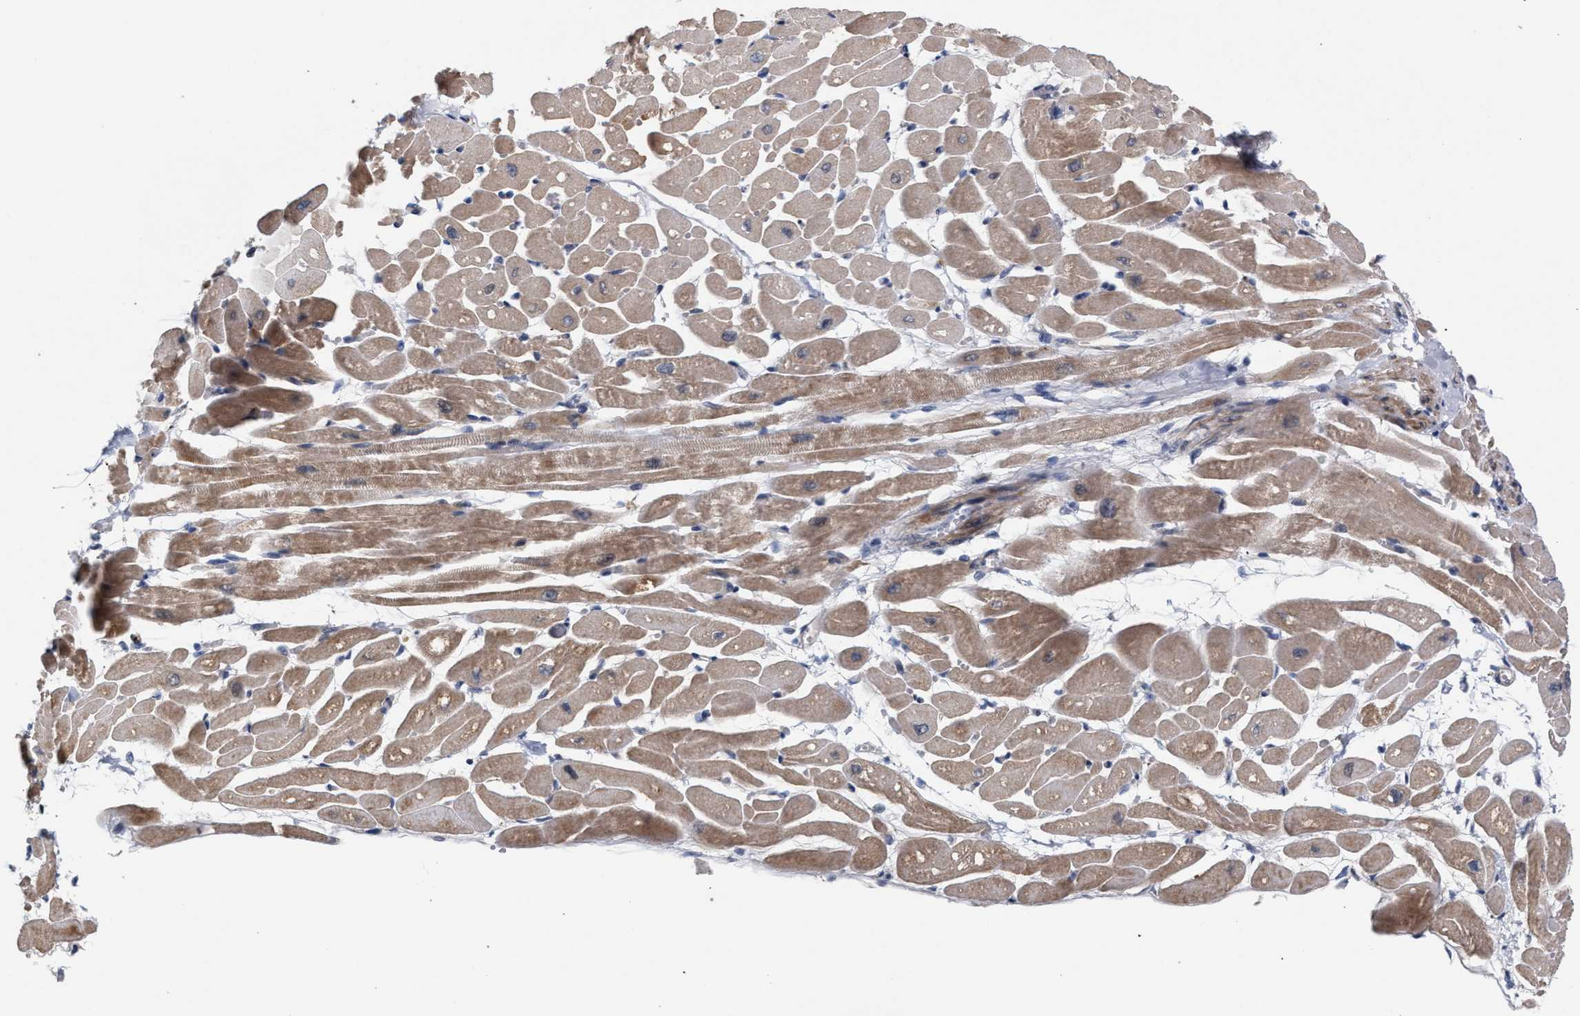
{"staining": {"intensity": "moderate", "quantity": ">75%", "location": "cytoplasmic/membranous"}, "tissue": "heart muscle", "cell_type": "Cardiomyocytes", "image_type": "normal", "snomed": [{"axis": "morphology", "description": "Normal tissue, NOS"}, {"axis": "topography", "description": "Heart"}], "caption": "Immunohistochemistry of benign human heart muscle displays medium levels of moderate cytoplasmic/membranous positivity in approximately >75% of cardiomyocytes.", "gene": "RNF135", "patient": {"sex": "male", "age": 45}}